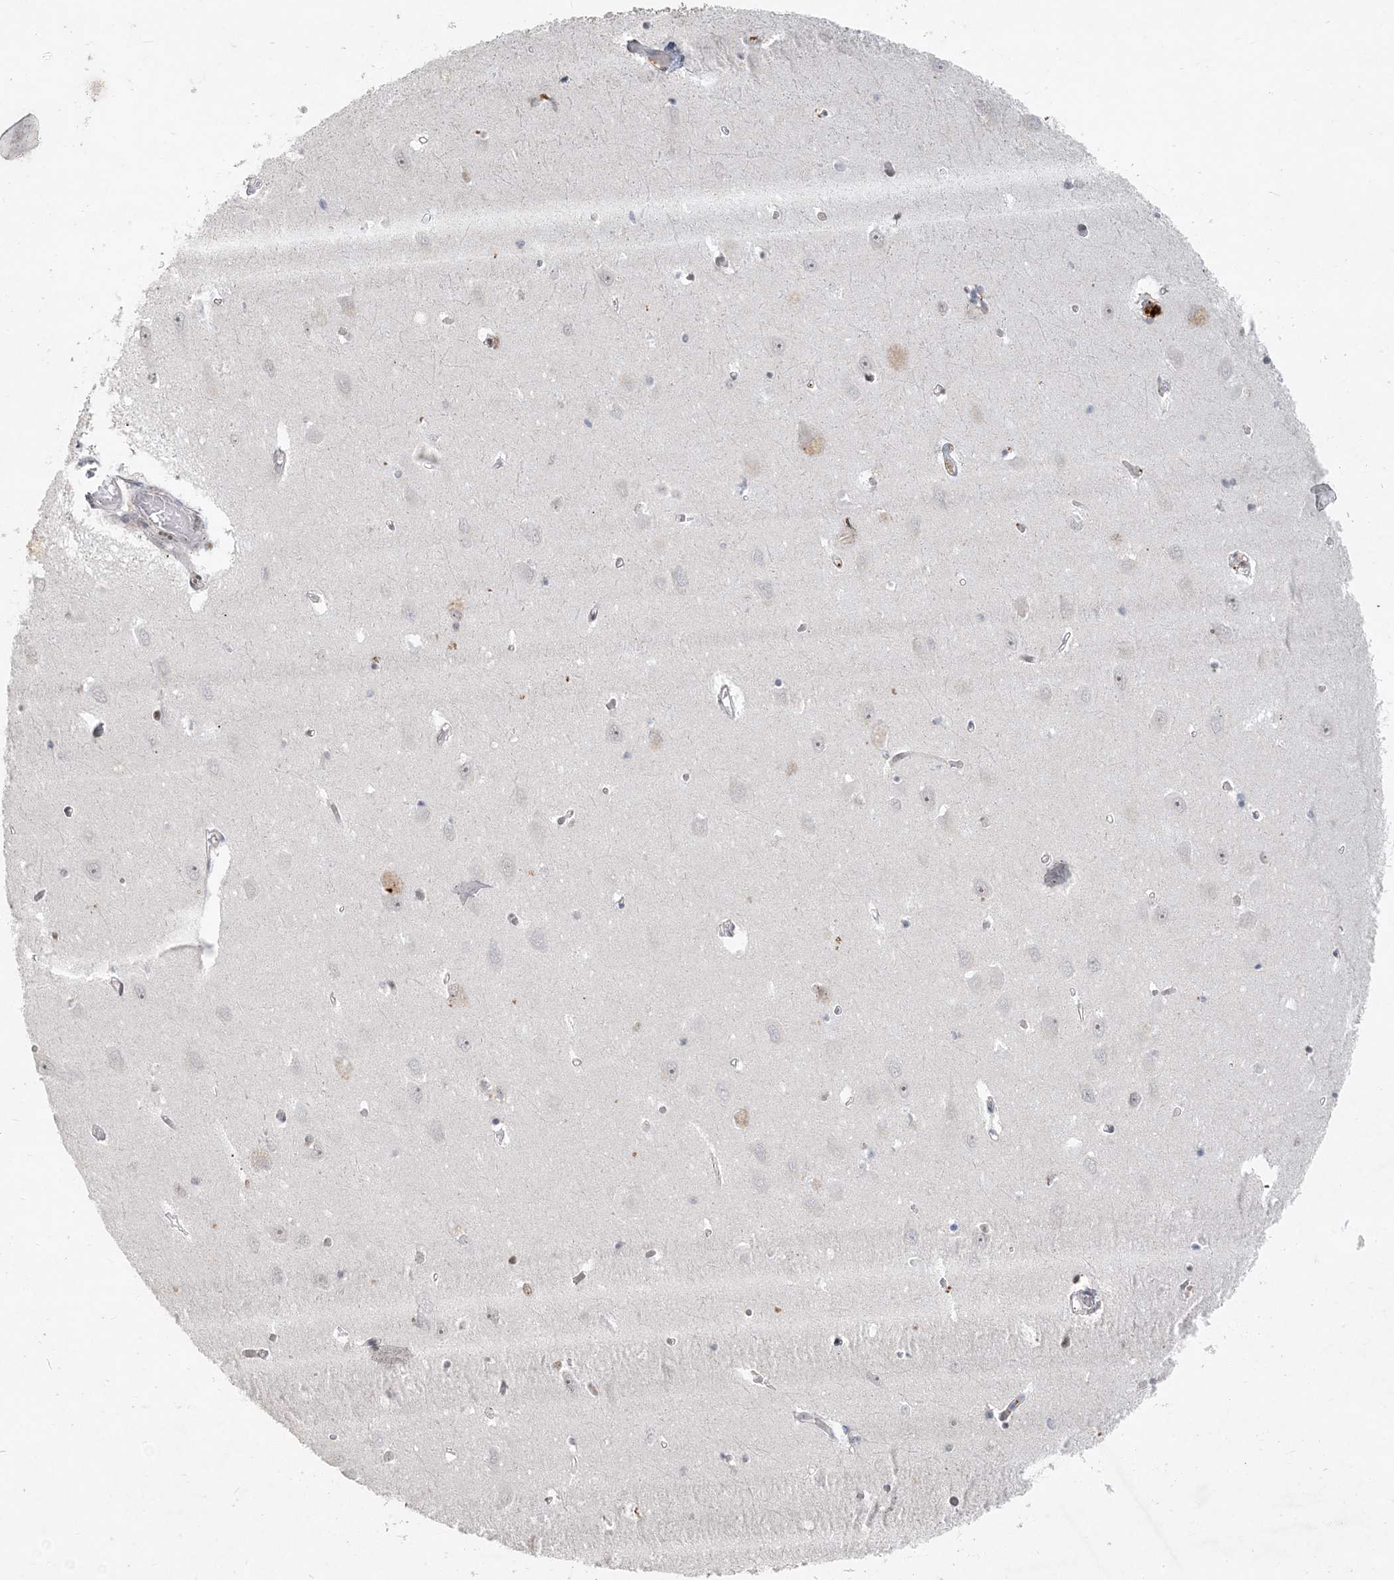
{"staining": {"intensity": "negative", "quantity": "none", "location": "none"}, "tissue": "hippocampus", "cell_type": "Glial cells", "image_type": "normal", "snomed": [{"axis": "morphology", "description": "Normal tissue, NOS"}, {"axis": "topography", "description": "Hippocampus"}], "caption": "IHC of normal hippocampus shows no positivity in glial cells. (Stains: DAB immunohistochemistry with hematoxylin counter stain, Microscopy: brightfield microscopy at high magnification).", "gene": "BAZ1B", "patient": {"sex": "male", "age": 70}}